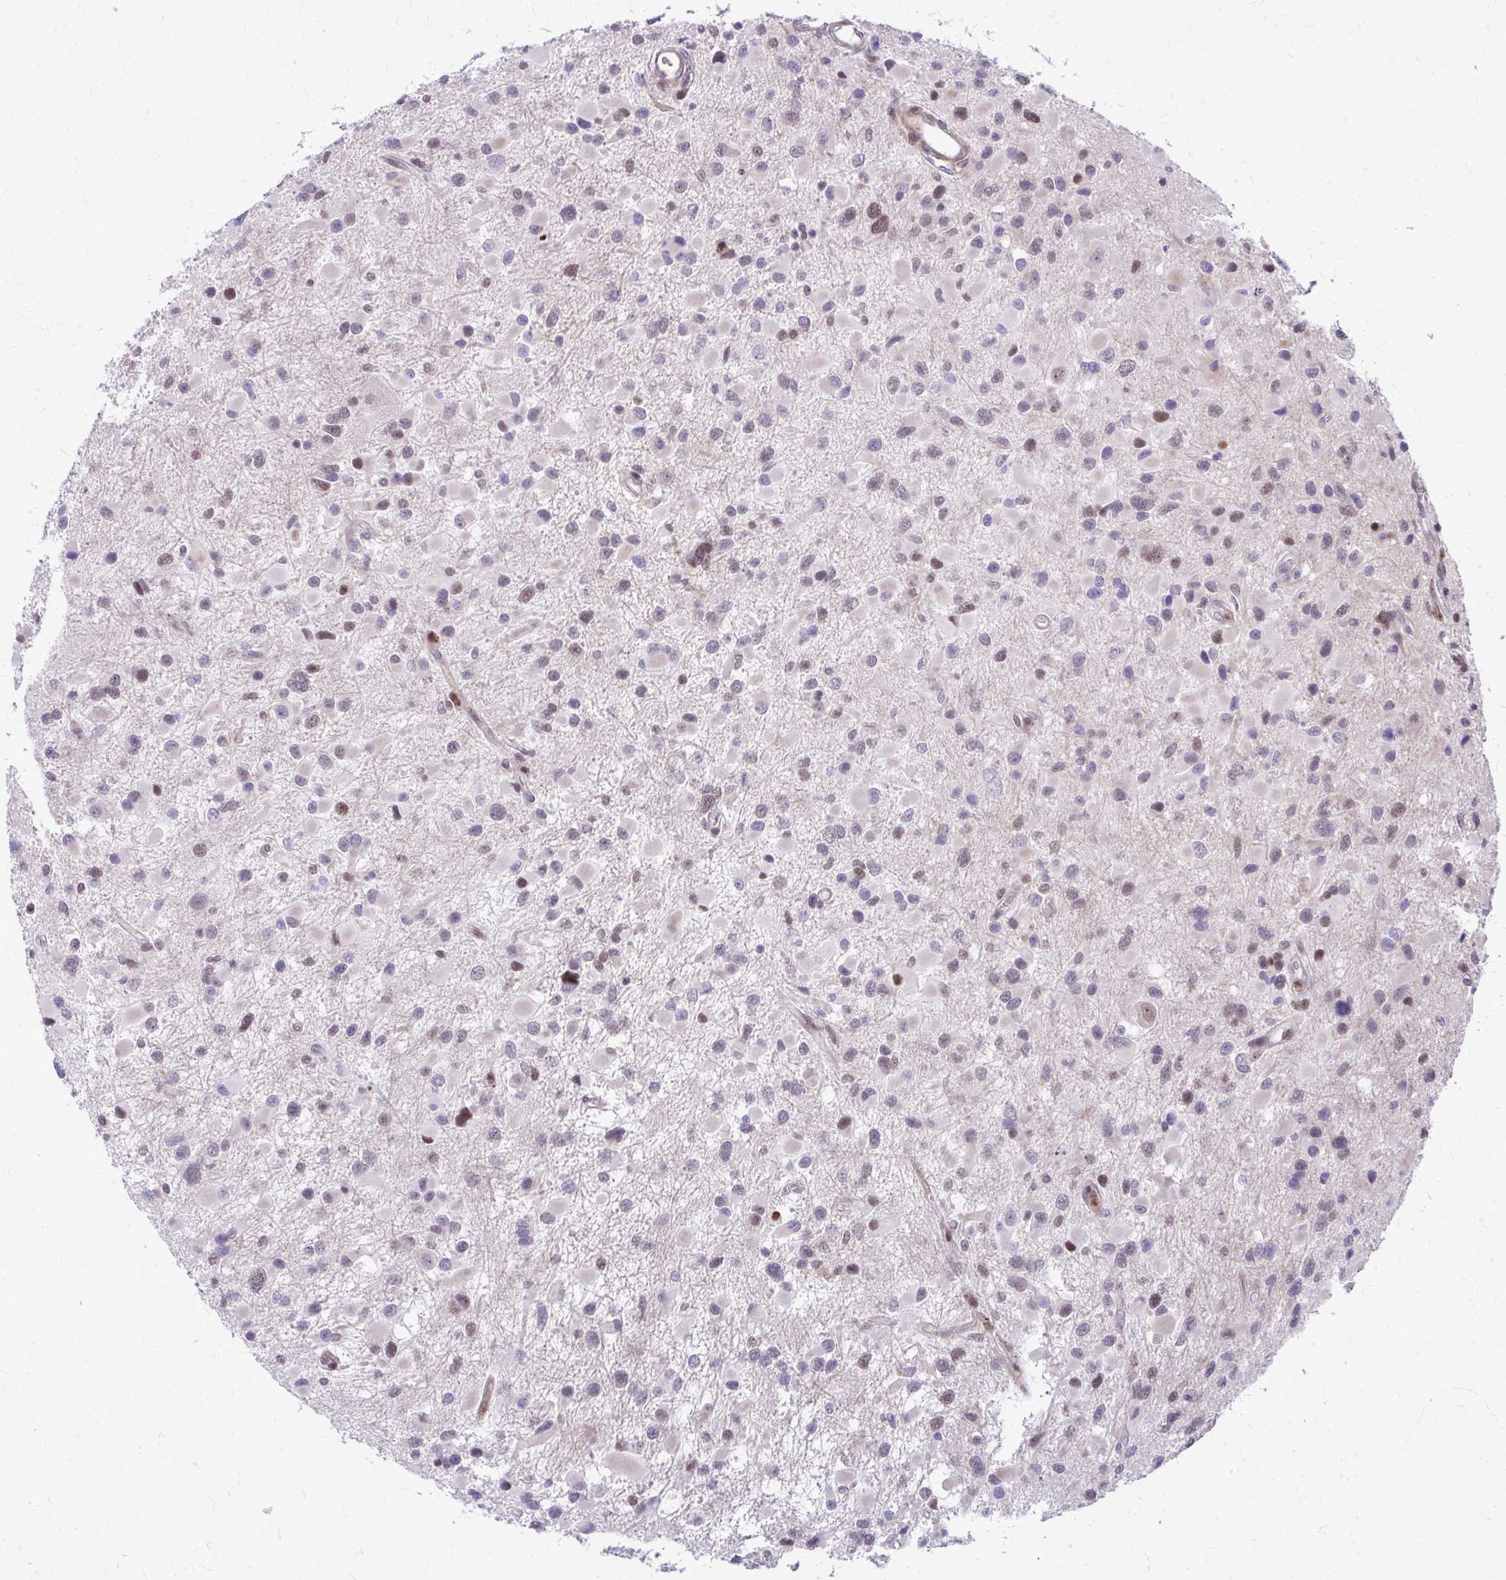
{"staining": {"intensity": "moderate", "quantity": "<25%", "location": "nuclear"}, "tissue": "glioma", "cell_type": "Tumor cells", "image_type": "cancer", "snomed": [{"axis": "morphology", "description": "Glioma, malignant, Low grade"}, {"axis": "topography", "description": "Brain"}], "caption": "Protein expression analysis of glioma demonstrates moderate nuclear staining in about <25% of tumor cells.", "gene": "ANKRD30B", "patient": {"sex": "female", "age": 32}}